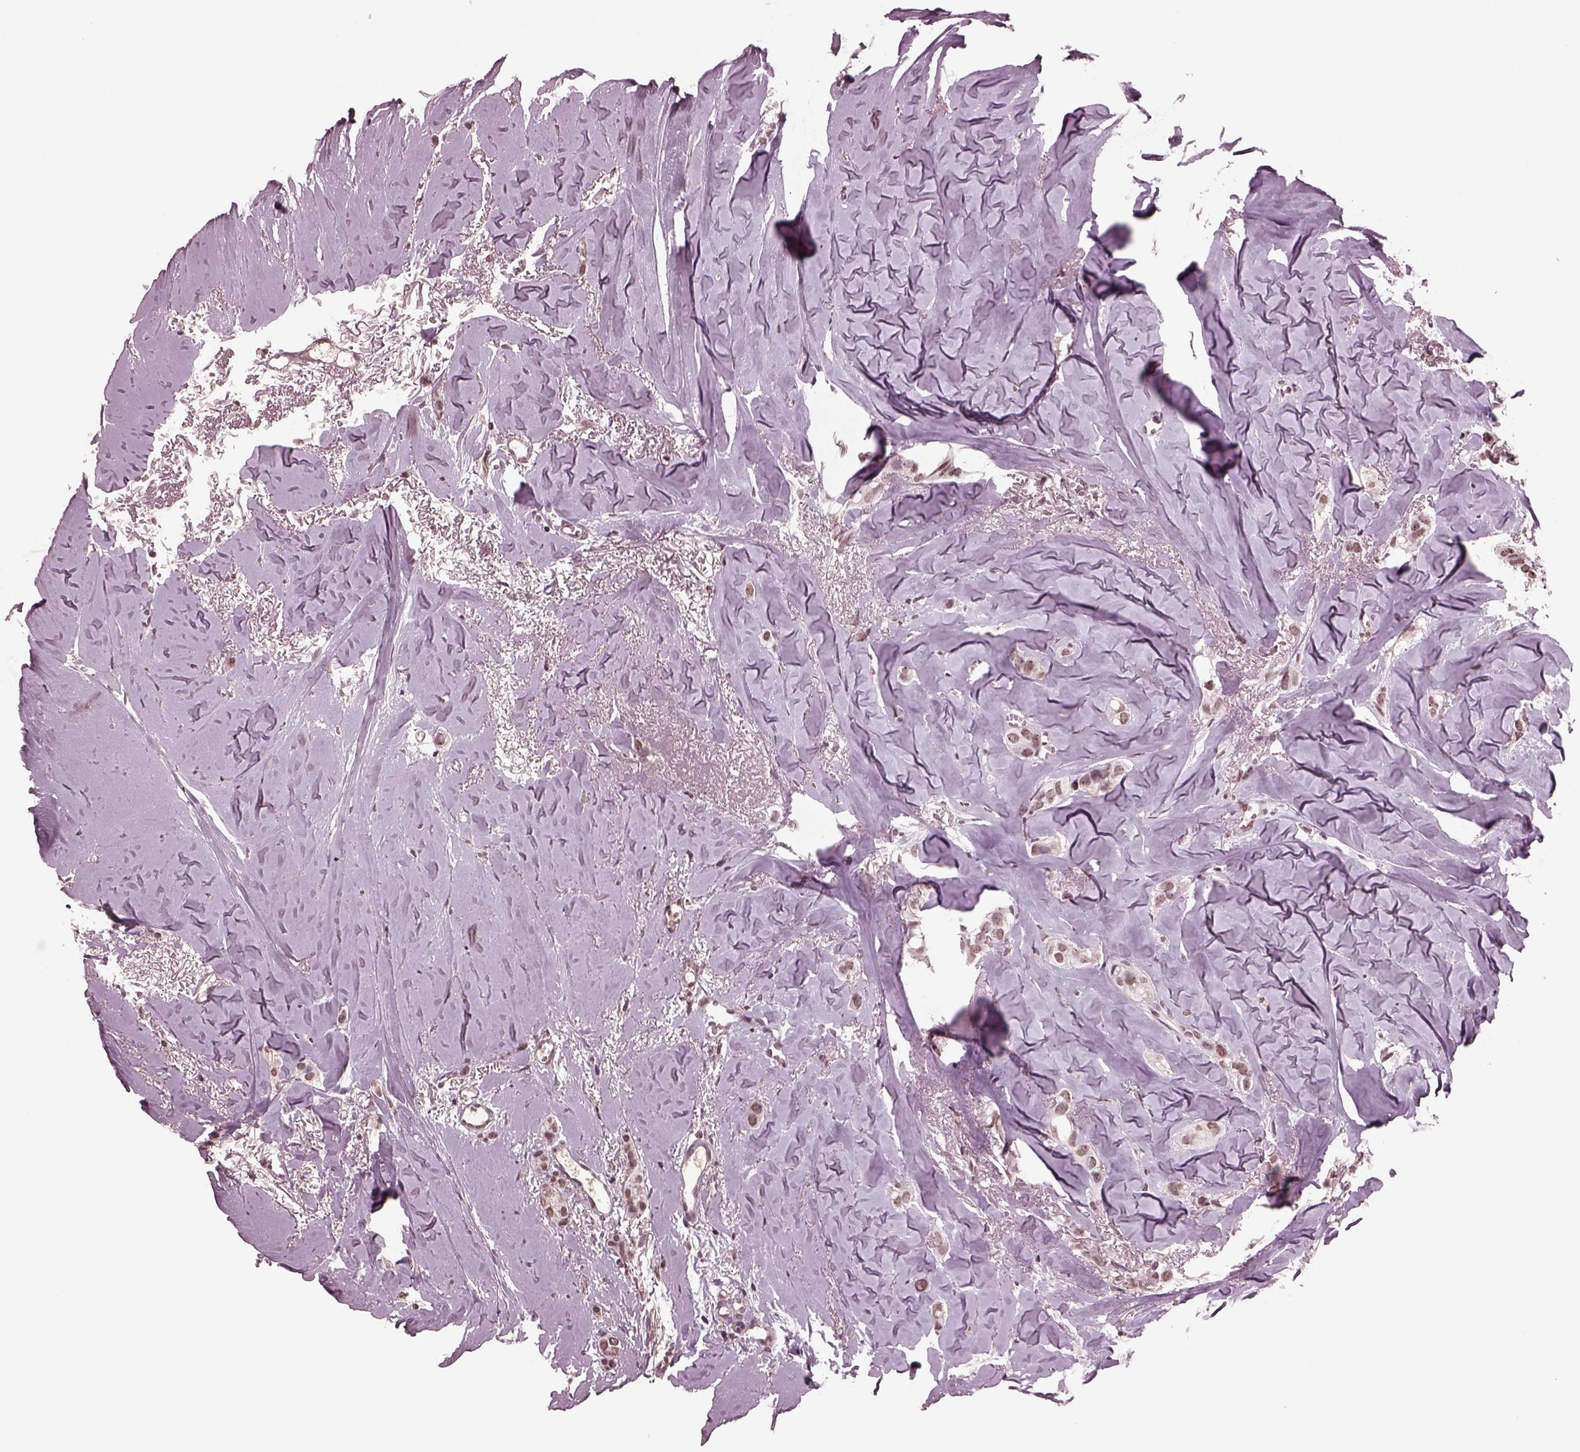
{"staining": {"intensity": "weak", "quantity": ">75%", "location": "nuclear"}, "tissue": "breast cancer", "cell_type": "Tumor cells", "image_type": "cancer", "snomed": [{"axis": "morphology", "description": "Duct carcinoma"}, {"axis": "topography", "description": "Breast"}], "caption": "Immunohistochemical staining of human intraductal carcinoma (breast) displays low levels of weak nuclear protein expression in about >75% of tumor cells.", "gene": "NAP1L5", "patient": {"sex": "female", "age": 85}}